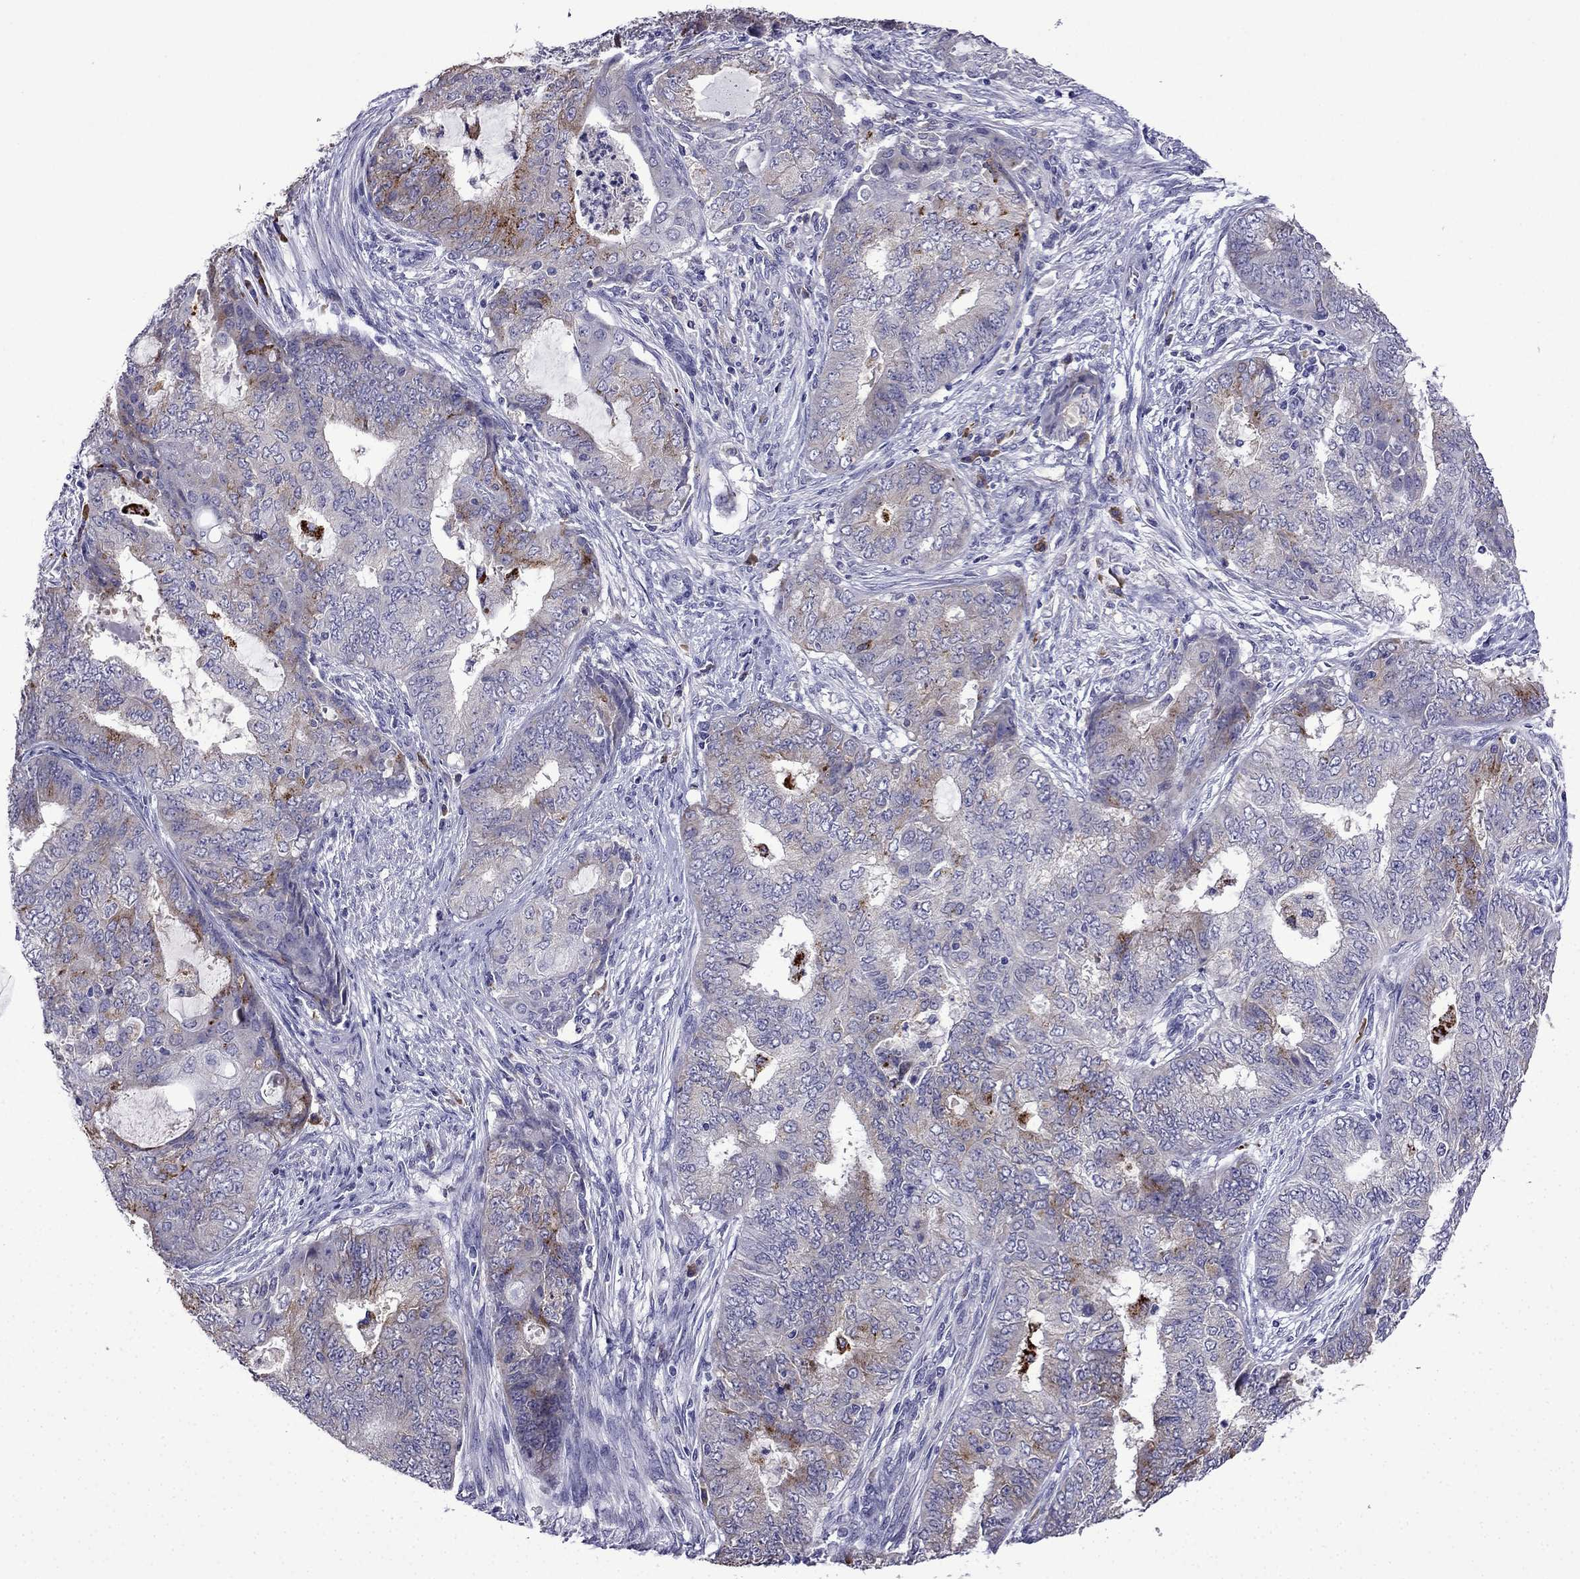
{"staining": {"intensity": "strong", "quantity": "<25%", "location": "cytoplasmic/membranous"}, "tissue": "endometrial cancer", "cell_type": "Tumor cells", "image_type": "cancer", "snomed": [{"axis": "morphology", "description": "Adenocarcinoma, NOS"}, {"axis": "topography", "description": "Endometrium"}], "caption": "A micrograph of endometrial cancer (adenocarcinoma) stained for a protein exhibits strong cytoplasmic/membranous brown staining in tumor cells. The protein is stained brown, and the nuclei are stained in blue (DAB IHC with brightfield microscopy, high magnification).", "gene": "TSSK4", "patient": {"sex": "female", "age": 62}}